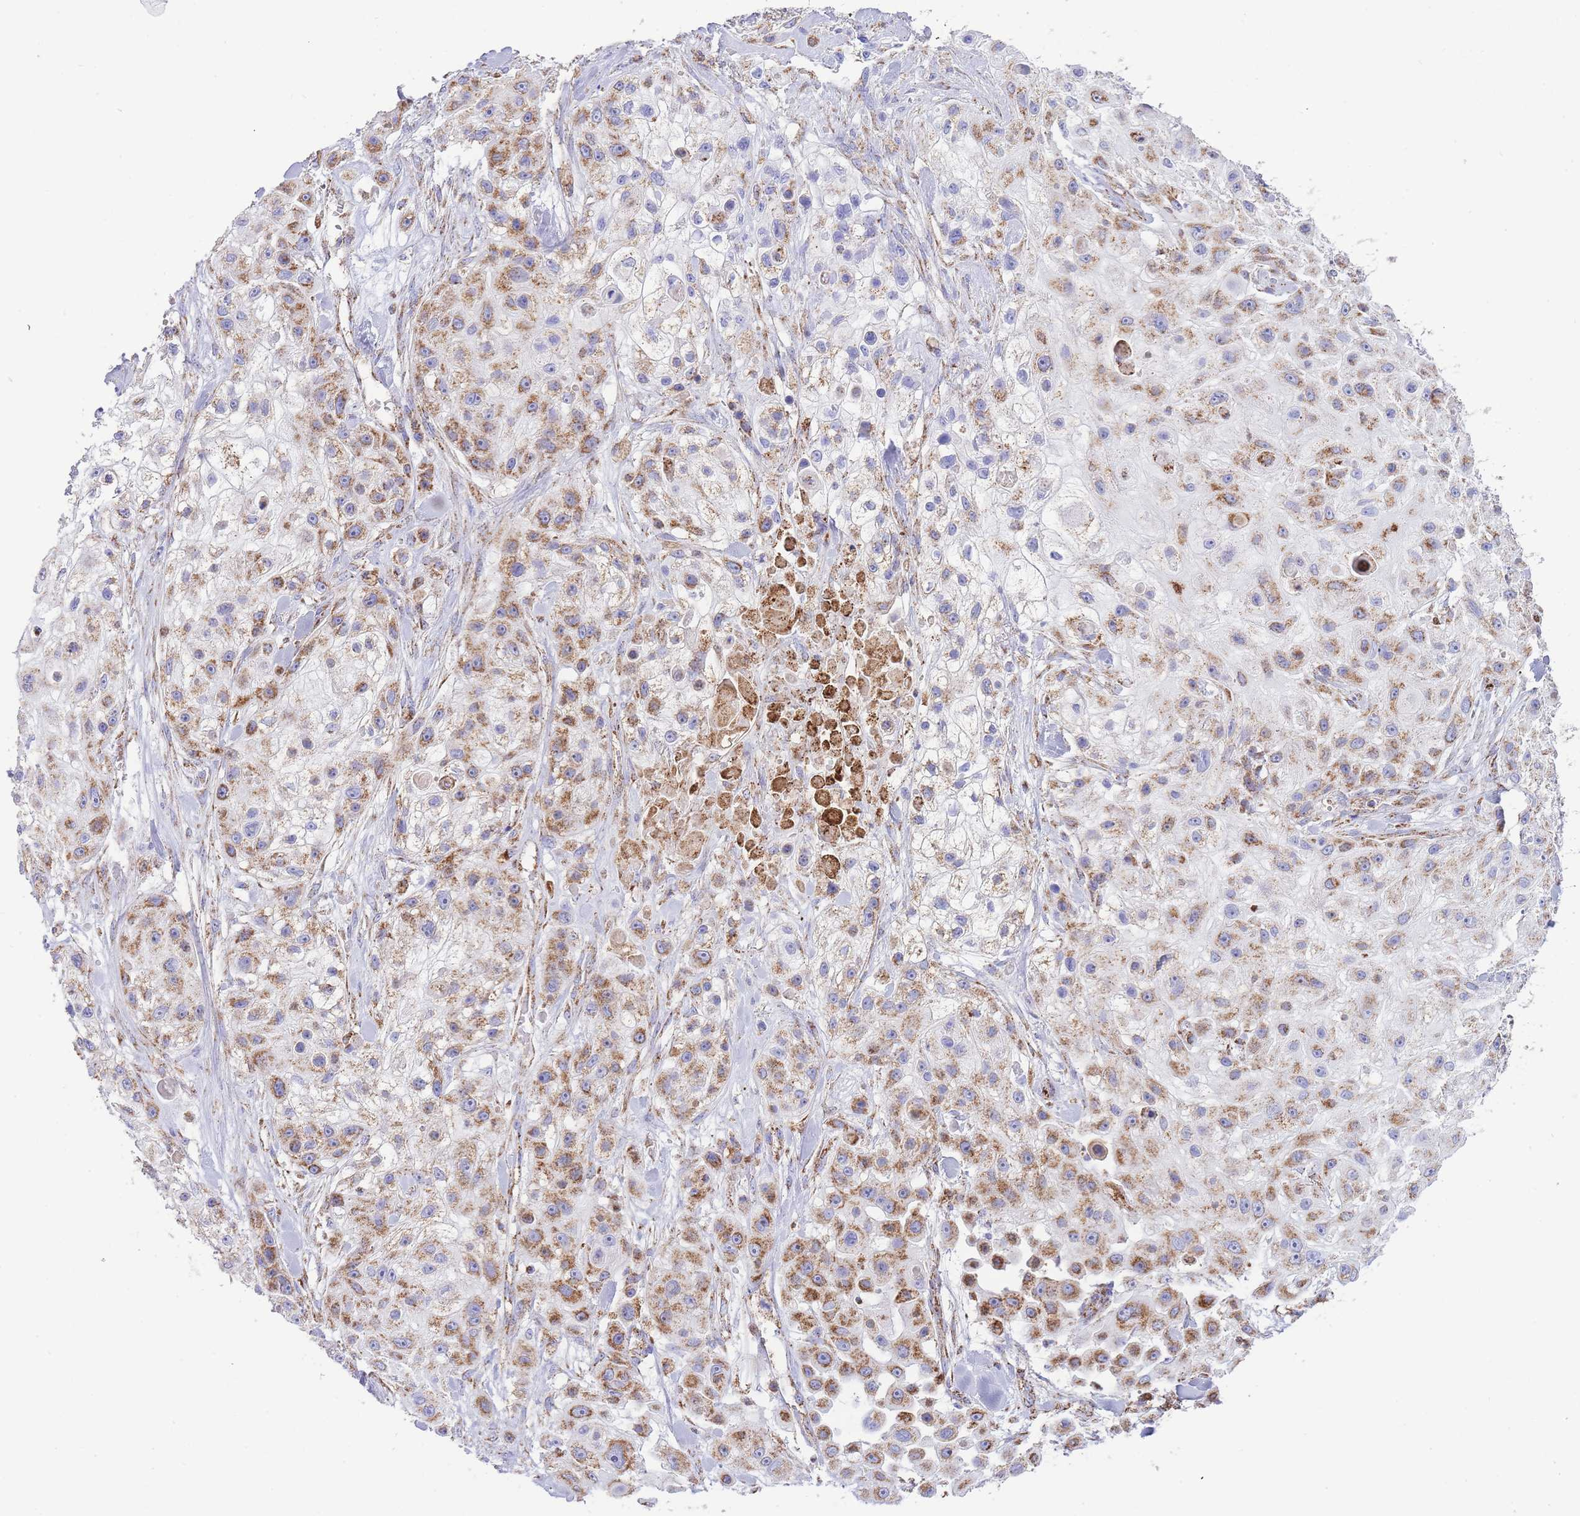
{"staining": {"intensity": "moderate", "quantity": ">75%", "location": "cytoplasmic/membranous"}, "tissue": "skin cancer", "cell_type": "Tumor cells", "image_type": "cancer", "snomed": [{"axis": "morphology", "description": "Squamous cell carcinoma, NOS"}, {"axis": "topography", "description": "Skin"}], "caption": "There is medium levels of moderate cytoplasmic/membranous staining in tumor cells of squamous cell carcinoma (skin), as demonstrated by immunohistochemical staining (brown color).", "gene": "GSTM1", "patient": {"sex": "male", "age": 67}}